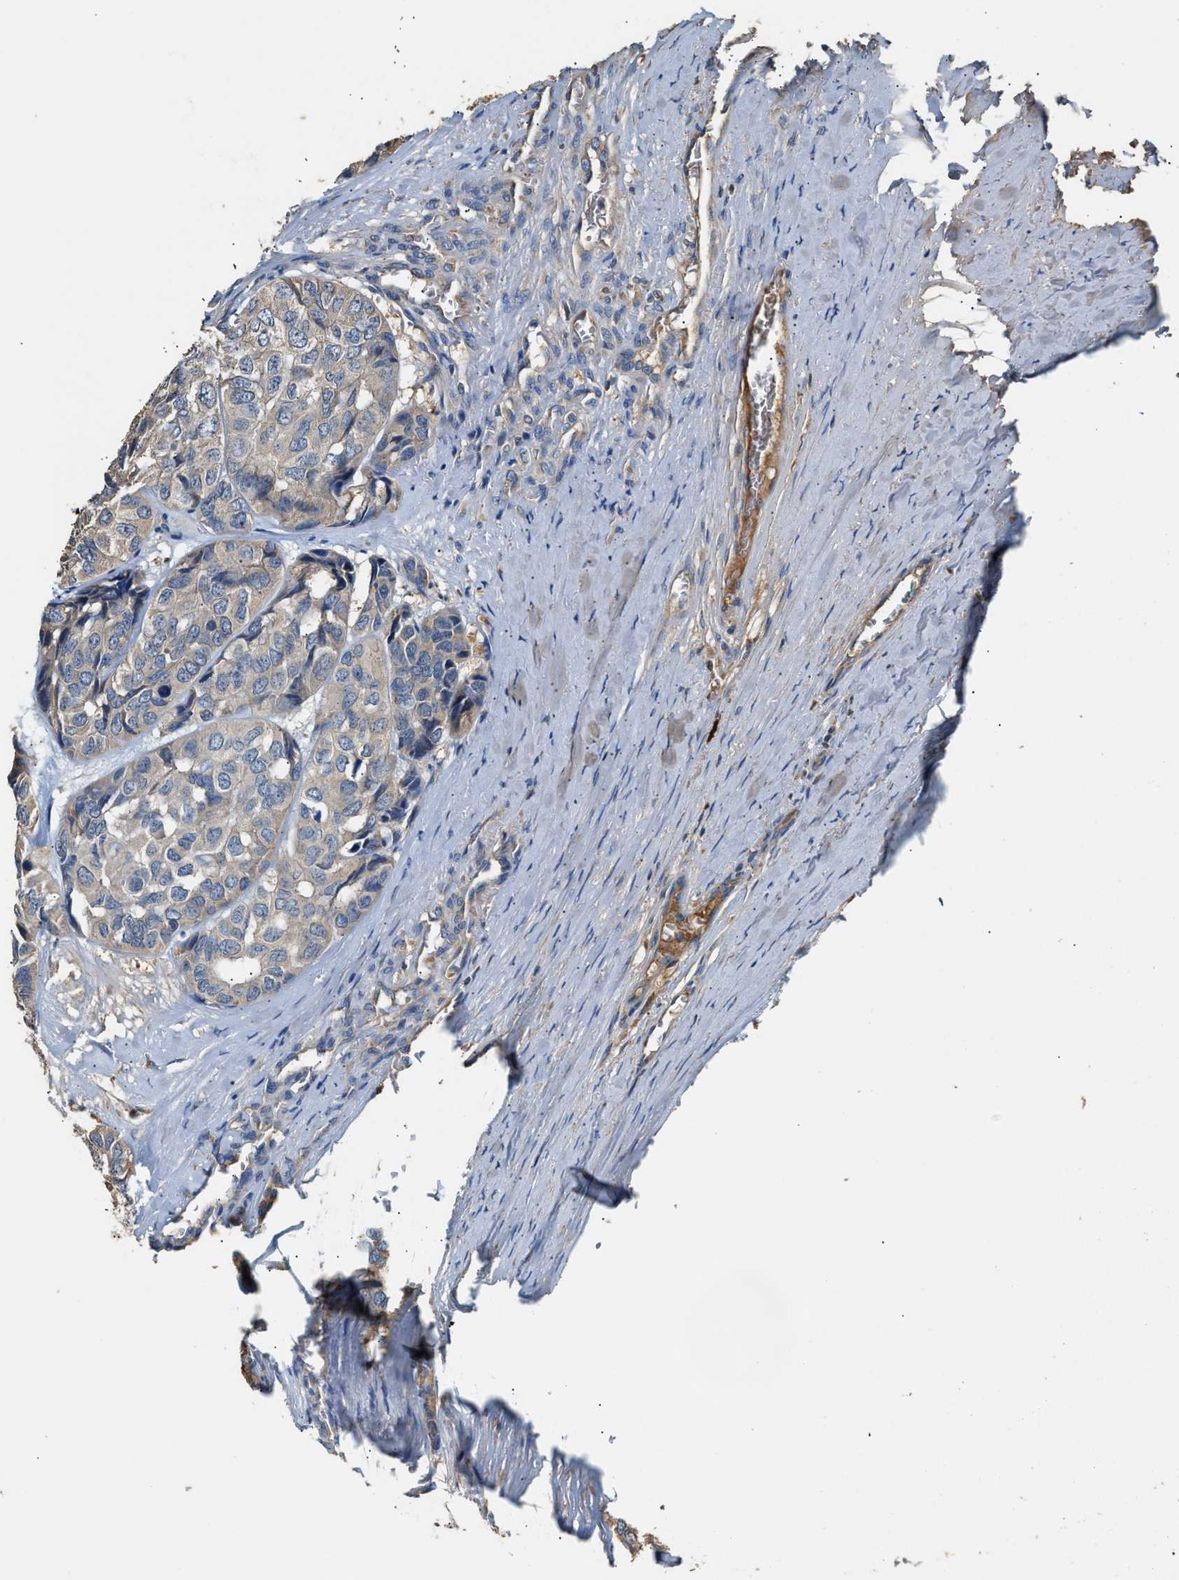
{"staining": {"intensity": "moderate", "quantity": "25%-75%", "location": "cytoplasmic/membranous"}, "tissue": "head and neck cancer", "cell_type": "Tumor cells", "image_type": "cancer", "snomed": [{"axis": "morphology", "description": "Adenocarcinoma, NOS"}, {"axis": "topography", "description": "Salivary gland, NOS"}, {"axis": "topography", "description": "Head-Neck"}], "caption": "This is a histology image of IHC staining of head and neck cancer (adenocarcinoma), which shows moderate expression in the cytoplasmic/membranous of tumor cells.", "gene": "TMEM268", "patient": {"sex": "female", "age": 76}}